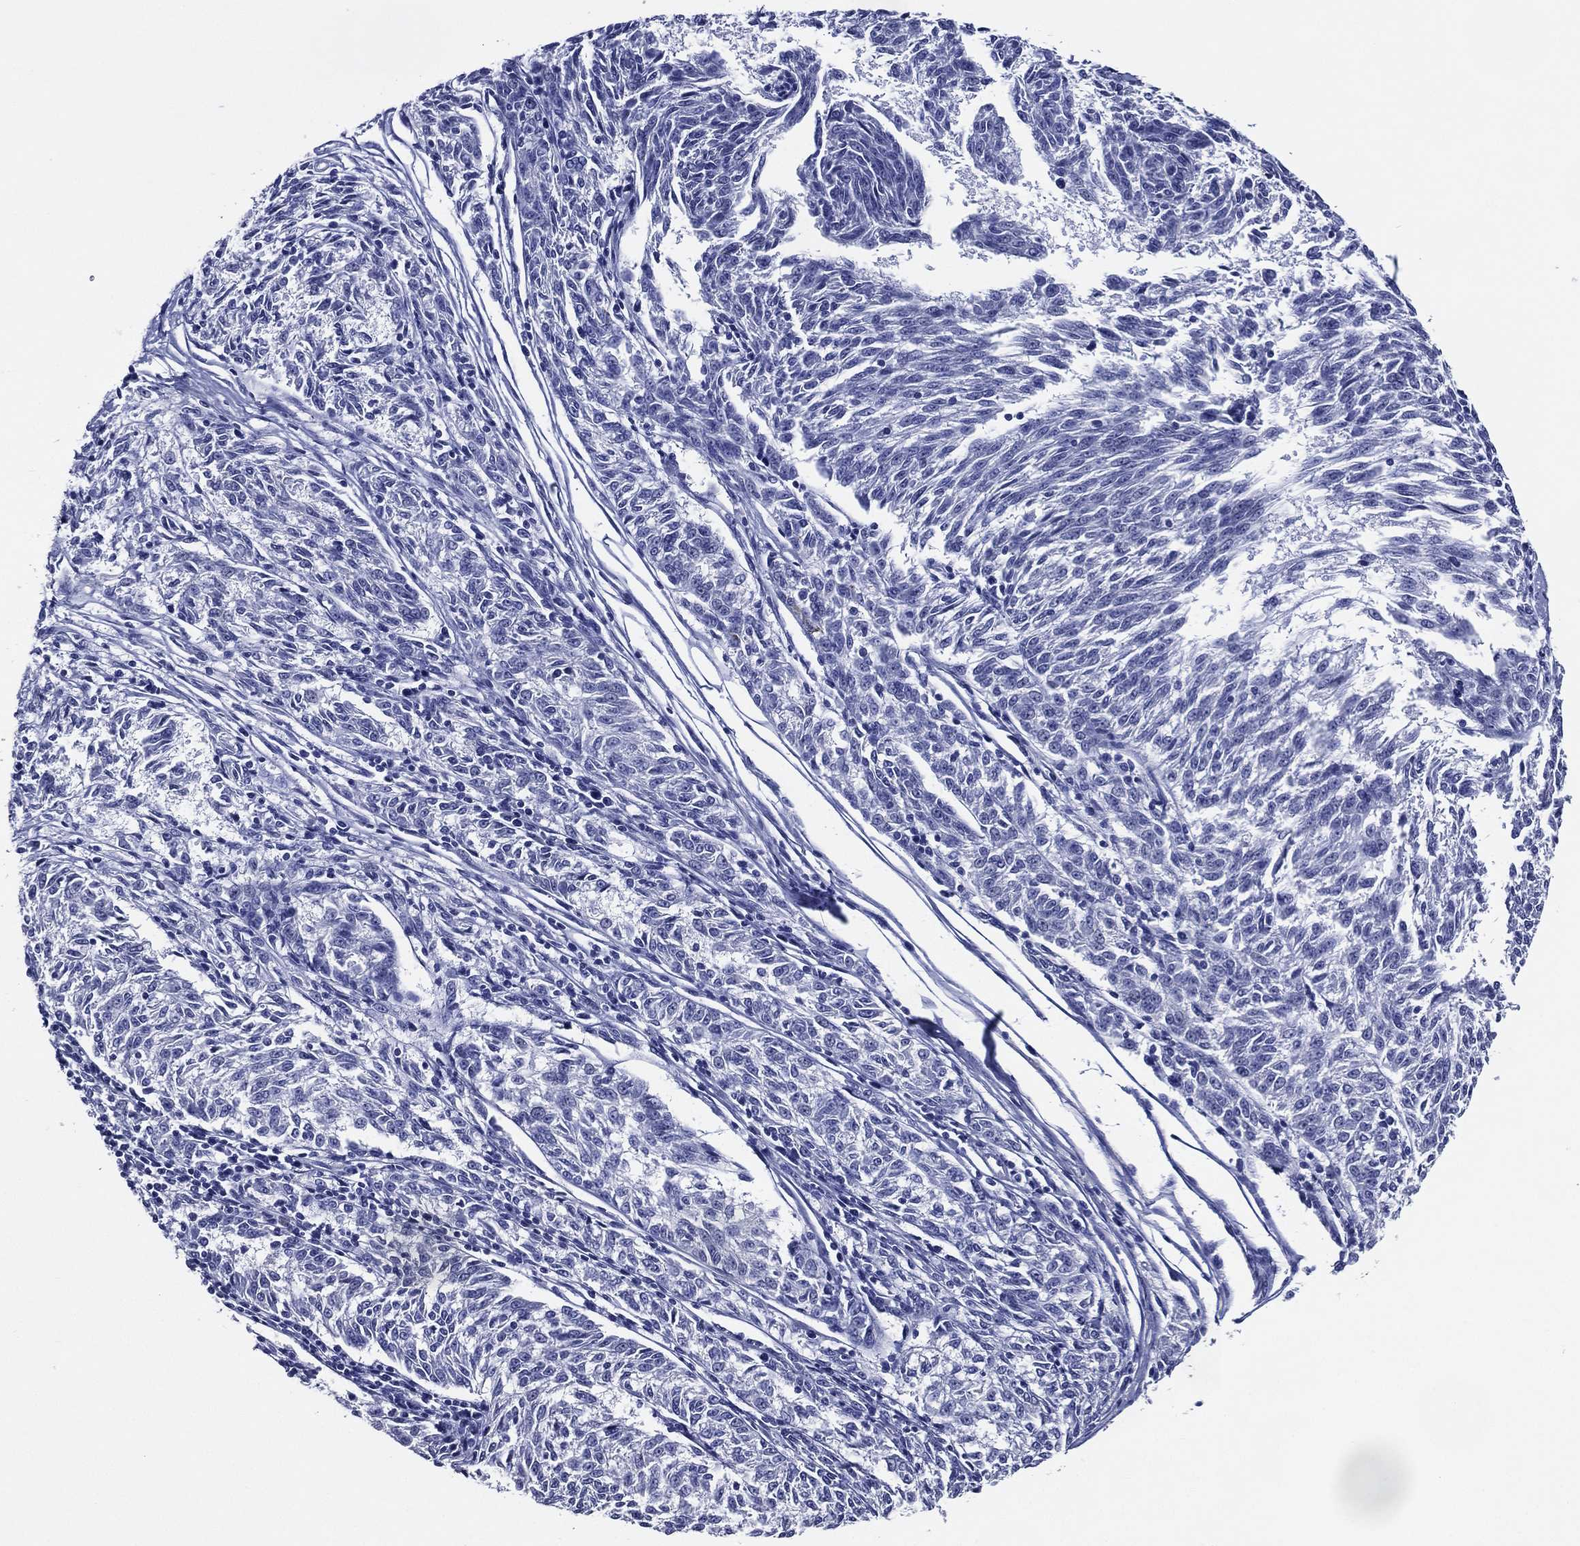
{"staining": {"intensity": "negative", "quantity": "none", "location": "none"}, "tissue": "melanoma", "cell_type": "Tumor cells", "image_type": "cancer", "snomed": [{"axis": "morphology", "description": "Malignant melanoma, NOS"}, {"axis": "topography", "description": "Skin"}], "caption": "This histopathology image is of malignant melanoma stained with immunohistochemistry (IHC) to label a protein in brown with the nuclei are counter-stained blue. There is no expression in tumor cells.", "gene": "ACE2", "patient": {"sex": "female", "age": 72}}